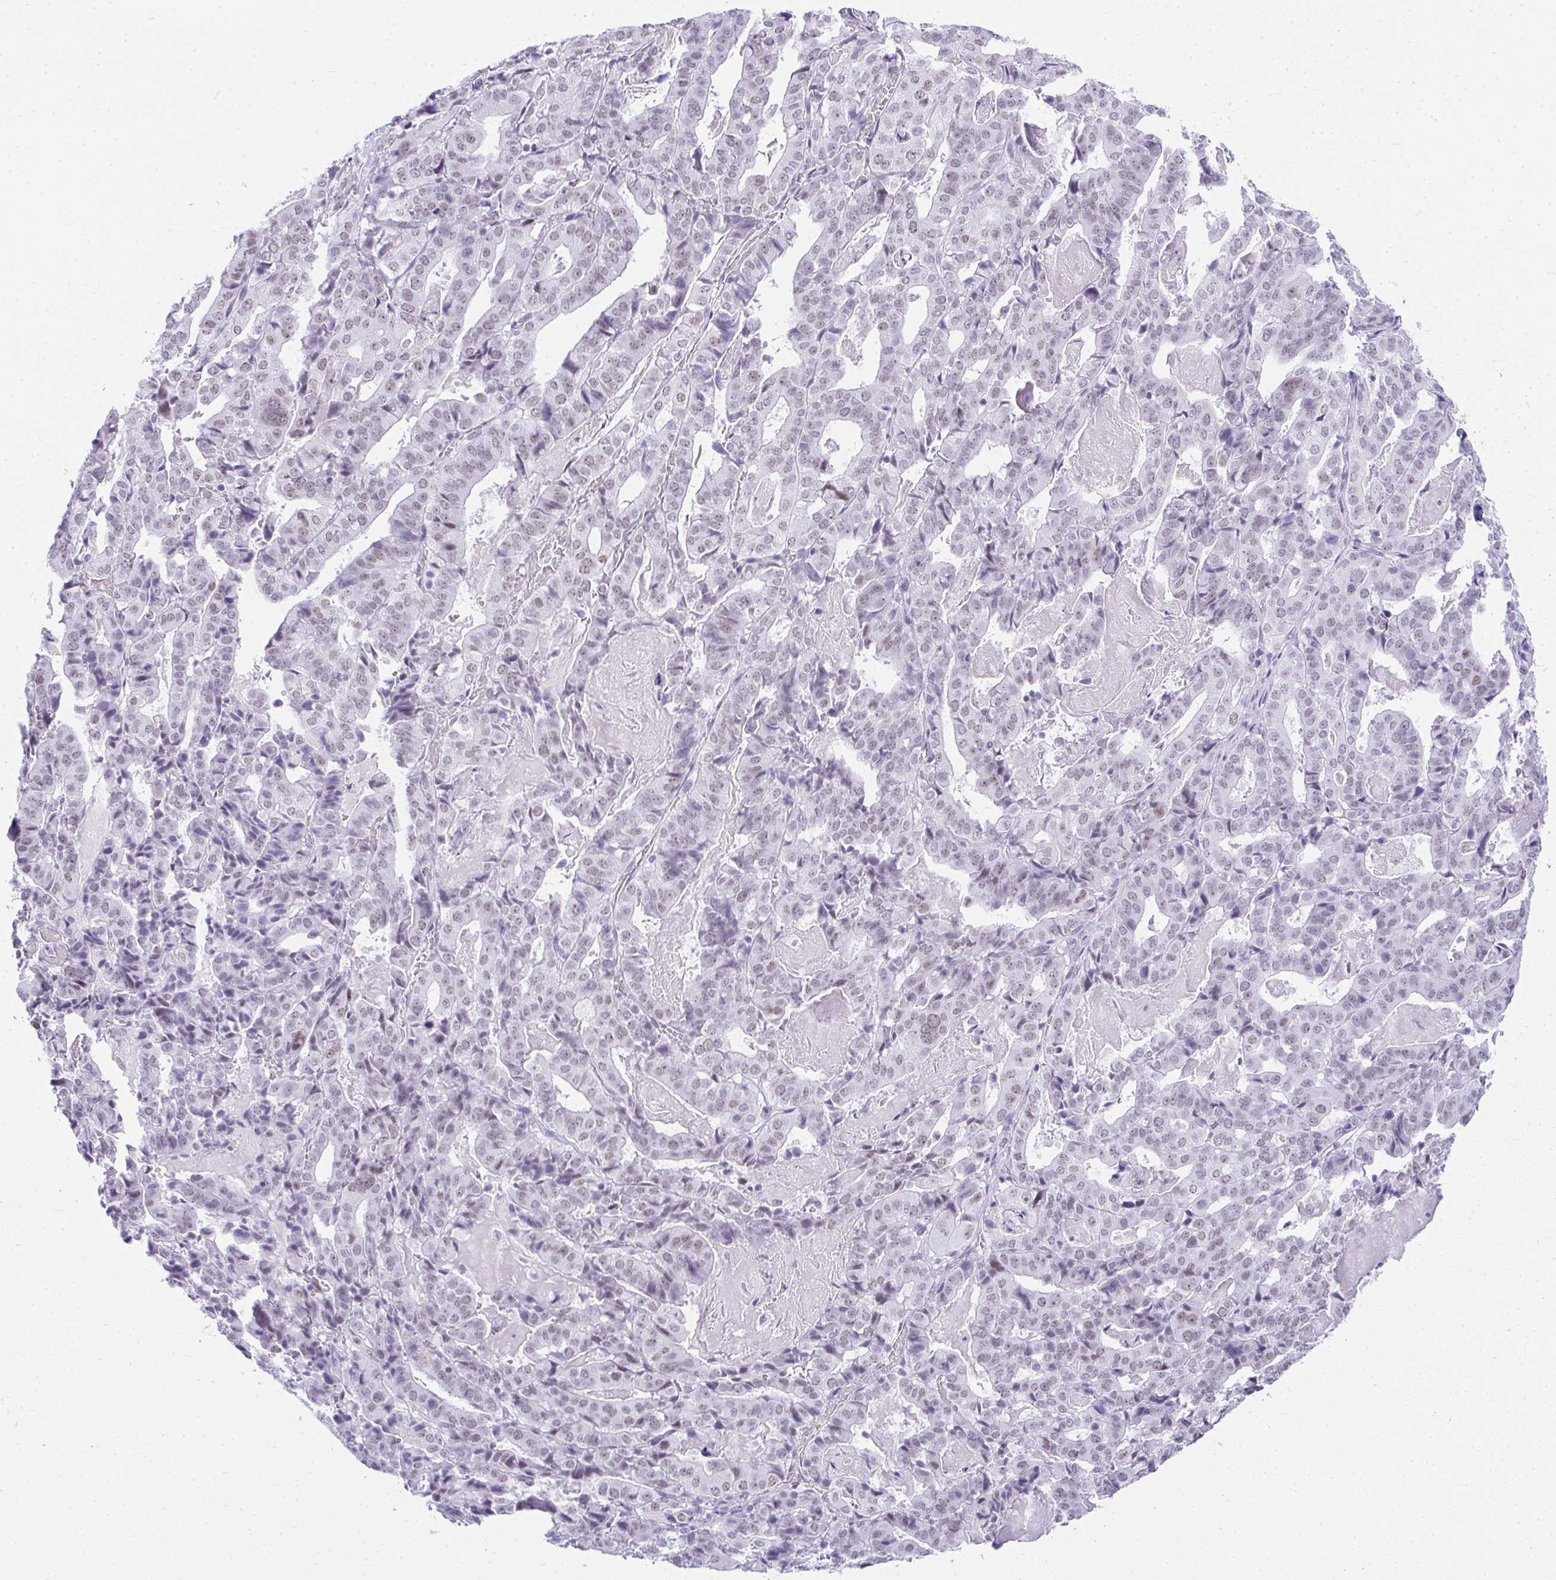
{"staining": {"intensity": "weak", "quantity": "25%-75%", "location": "nuclear"}, "tissue": "stomach cancer", "cell_type": "Tumor cells", "image_type": "cancer", "snomed": [{"axis": "morphology", "description": "Adenocarcinoma, NOS"}, {"axis": "topography", "description": "Stomach"}], "caption": "An image showing weak nuclear expression in about 25%-75% of tumor cells in stomach cancer (adenocarcinoma), as visualized by brown immunohistochemical staining.", "gene": "PLA2G1B", "patient": {"sex": "male", "age": 48}}